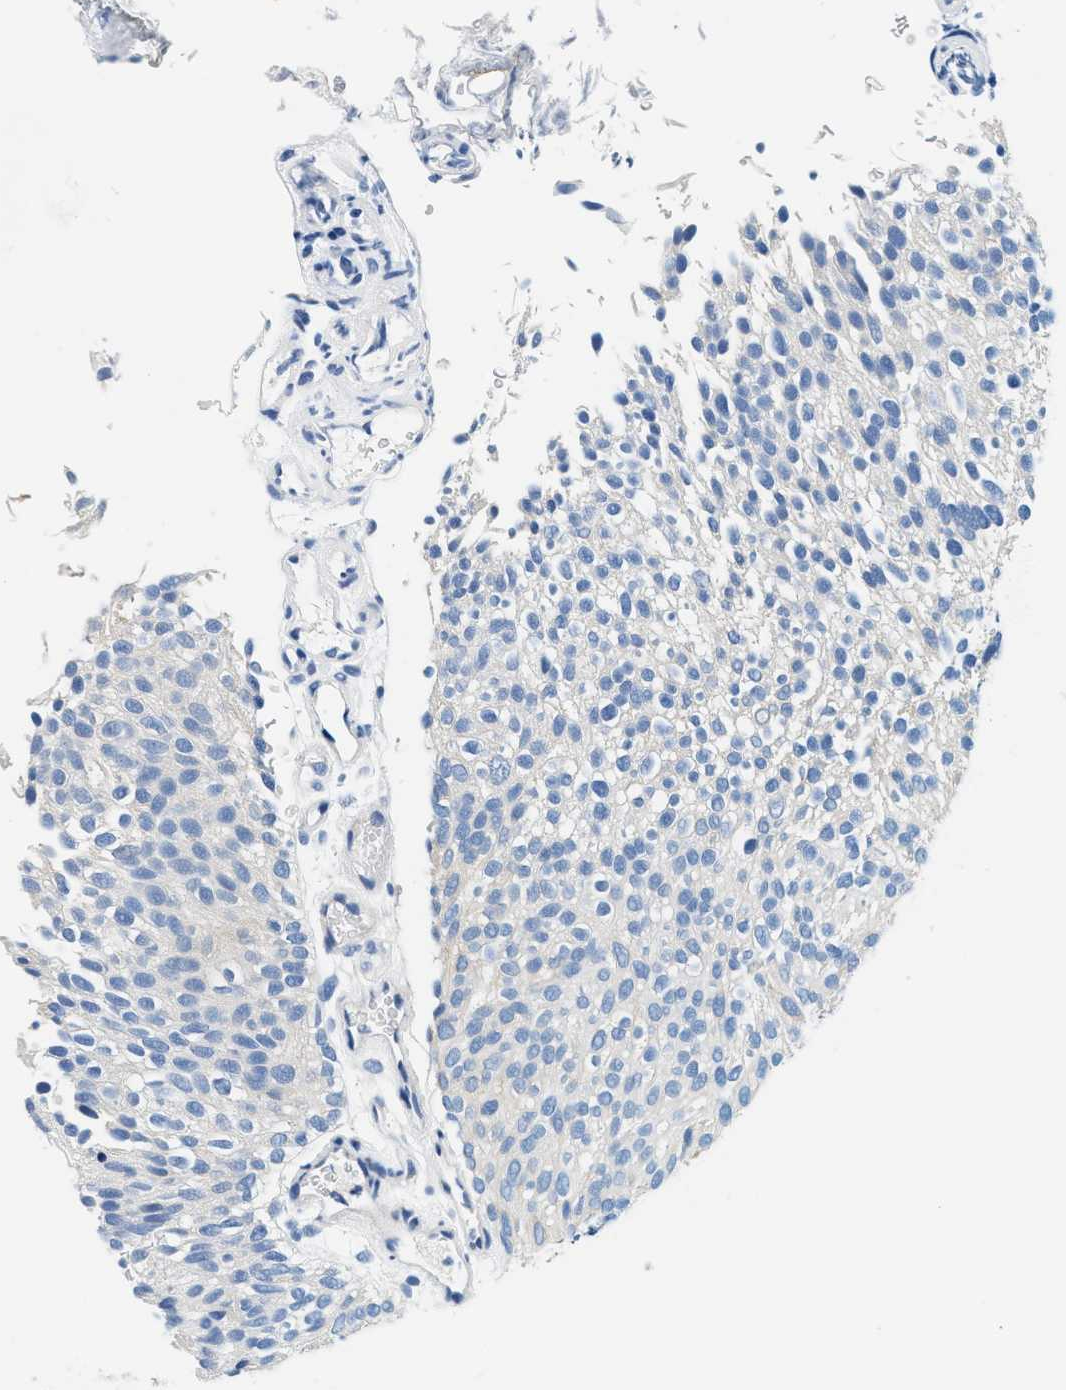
{"staining": {"intensity": "moderate", "quantity": "25%-75%", "location": "cytoplasmic/membranous"}, "tissue": "urothelial cancer", "cell_type": "Tumor cells", "image_type": "cancer", "snomed": [{"axis": "morphology", "description": "Urothelial carcinoma, Low grade"}, {"axis": "topography", "description": "Urinary bladder"}], "caption": "Immunohistochemical staining of human urothelial cancer demonstrates medium levels of moderate cytoplasmic/membranous expression in approximately 25%-75% of tumor cells.", "gene": "GSTM3", "patient": {"sex": "male", "age": 78}}